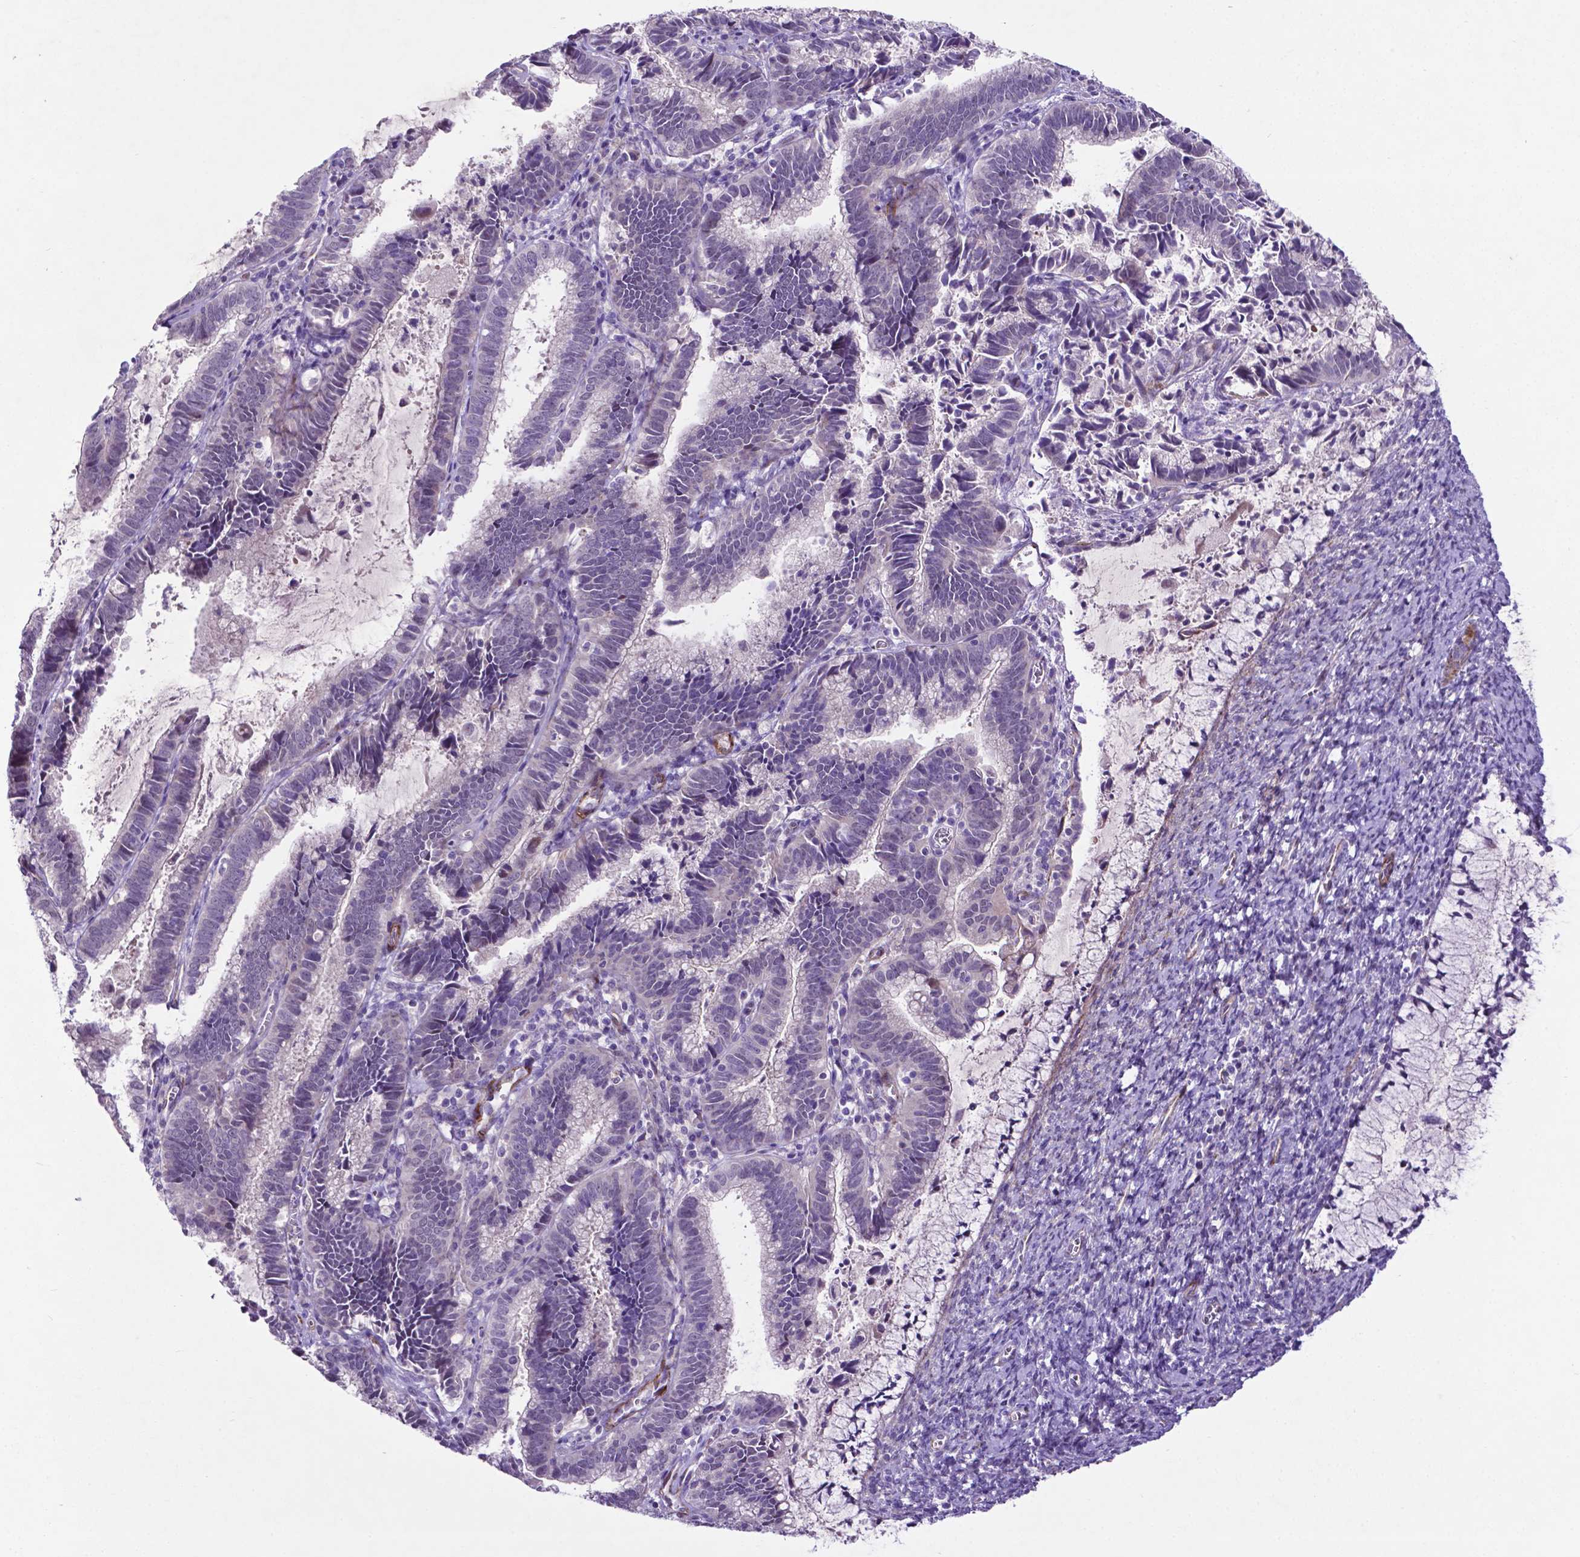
{"staining": {"intensity": "negative", "quantity": "none", "location": "none"}, "tissue": "cervical cancer", "cell_type": "Tumor cells", "image_type": "cancer", "snomed": [{"axis": "morphology", "description": "Adenocarcinoma, NOS"}, {"axis": "topography", "description": "Cervix"}], "caption": "High power microscopy histopathology image of an immunohistochemistry micrograph of cervical cancer (adenocarcinoma), revealing no significant expression in tumor cells. (DAB (3,3'-diaminobenzidine) immunohistochemistry (IHC) with hematoxylin counter stain).", "gene": "PFKFB4", "patient": {"sex": "female", "age": 61}}